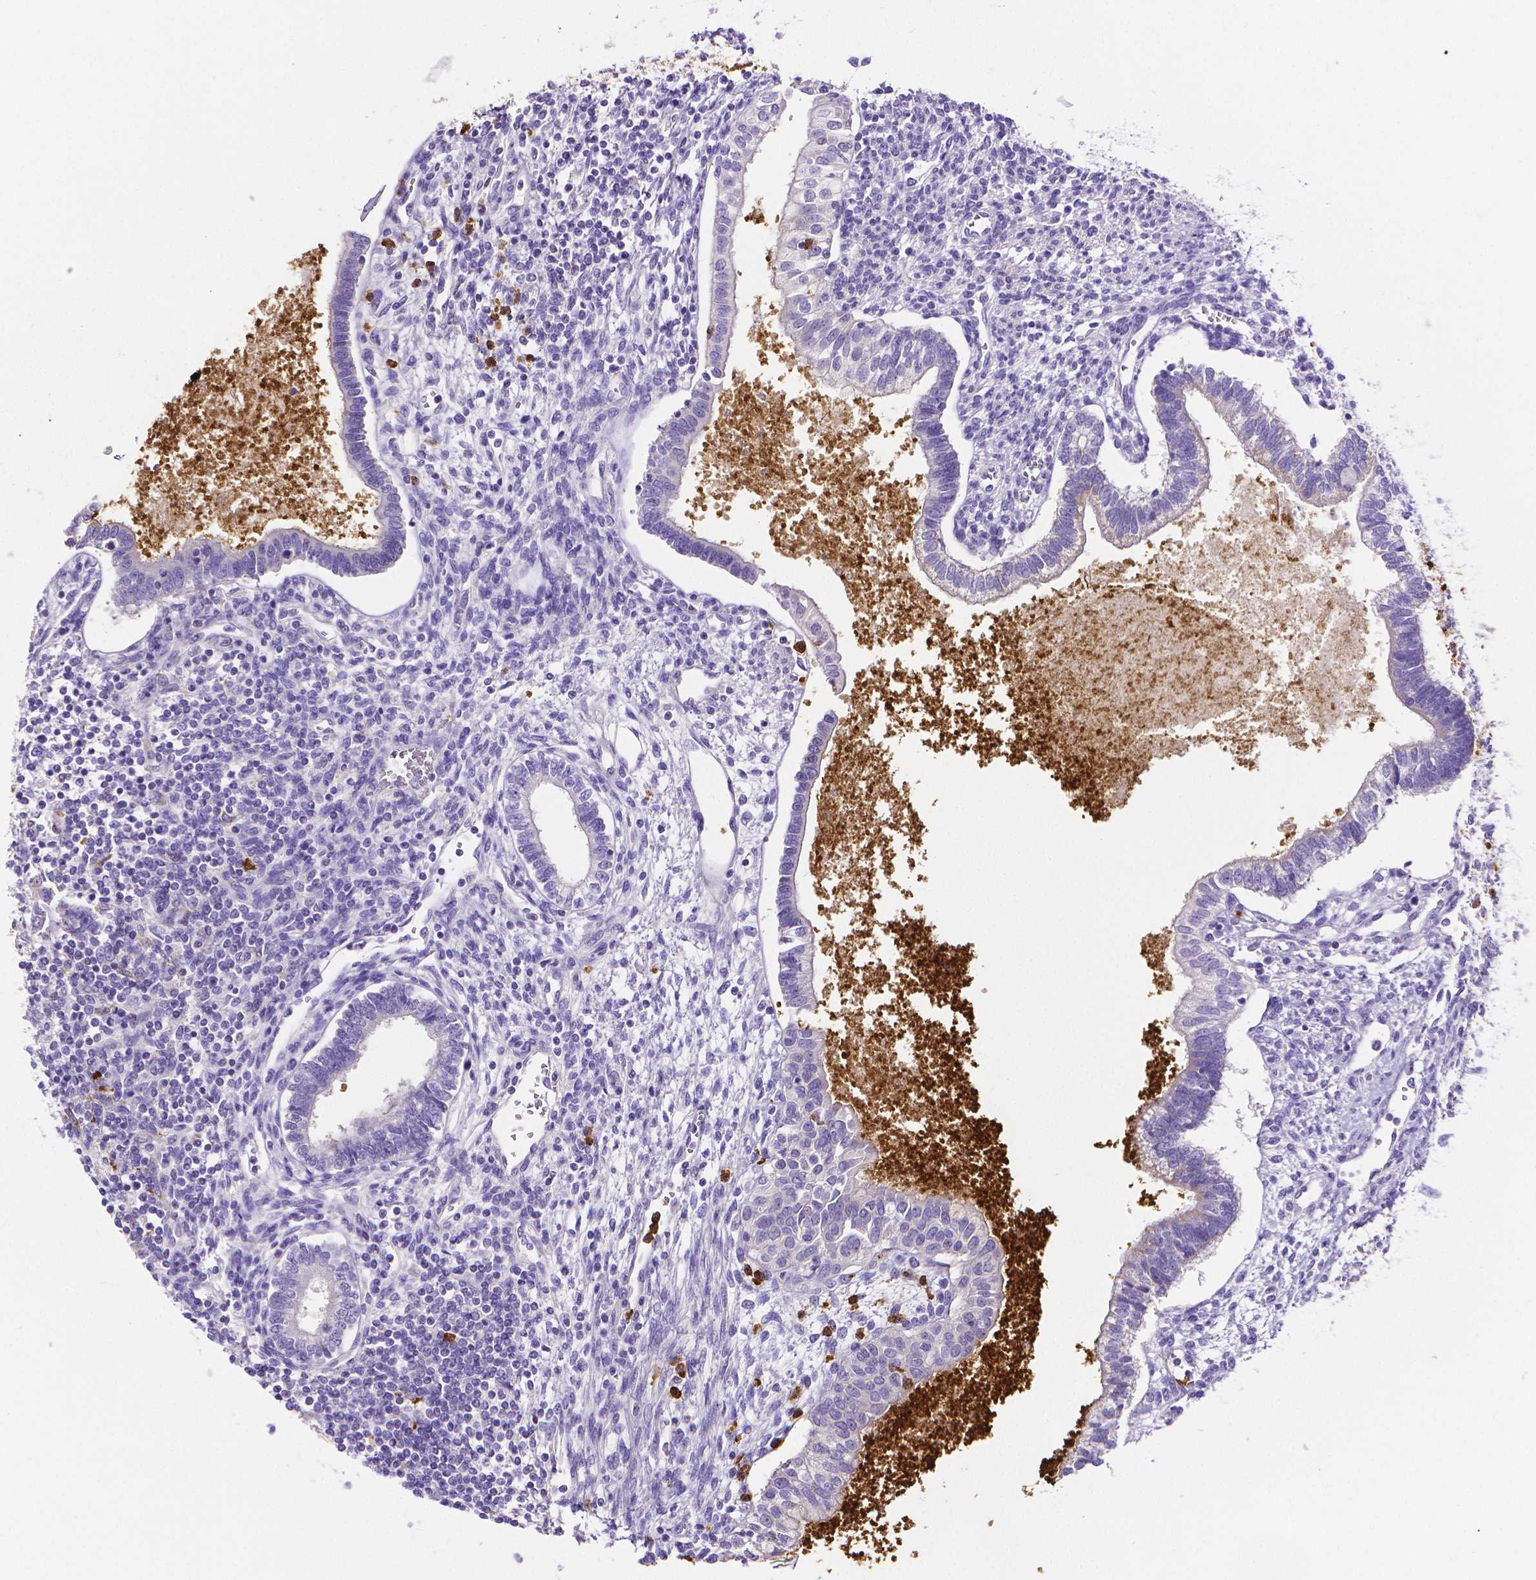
{"staining": {"intensity": "negative", "quantity": "none", "location": "none"}, "tissue": "testis cancer", "cell_type": "Tumor cells", "image_type": "cancer", "snomed": [{"axis": "morphology", "description": "Carcinoma, Embryonal, NOS"}, {"axis": "topography", "description": "Testis"}], "caption": "This is an immunohistochemistry (IHC) photomicrograph of testis embryonal carcinoma. There is no staining in tumor cells.", "gene": "MMP9", "patient": {"sex": "male", "age": 37}}